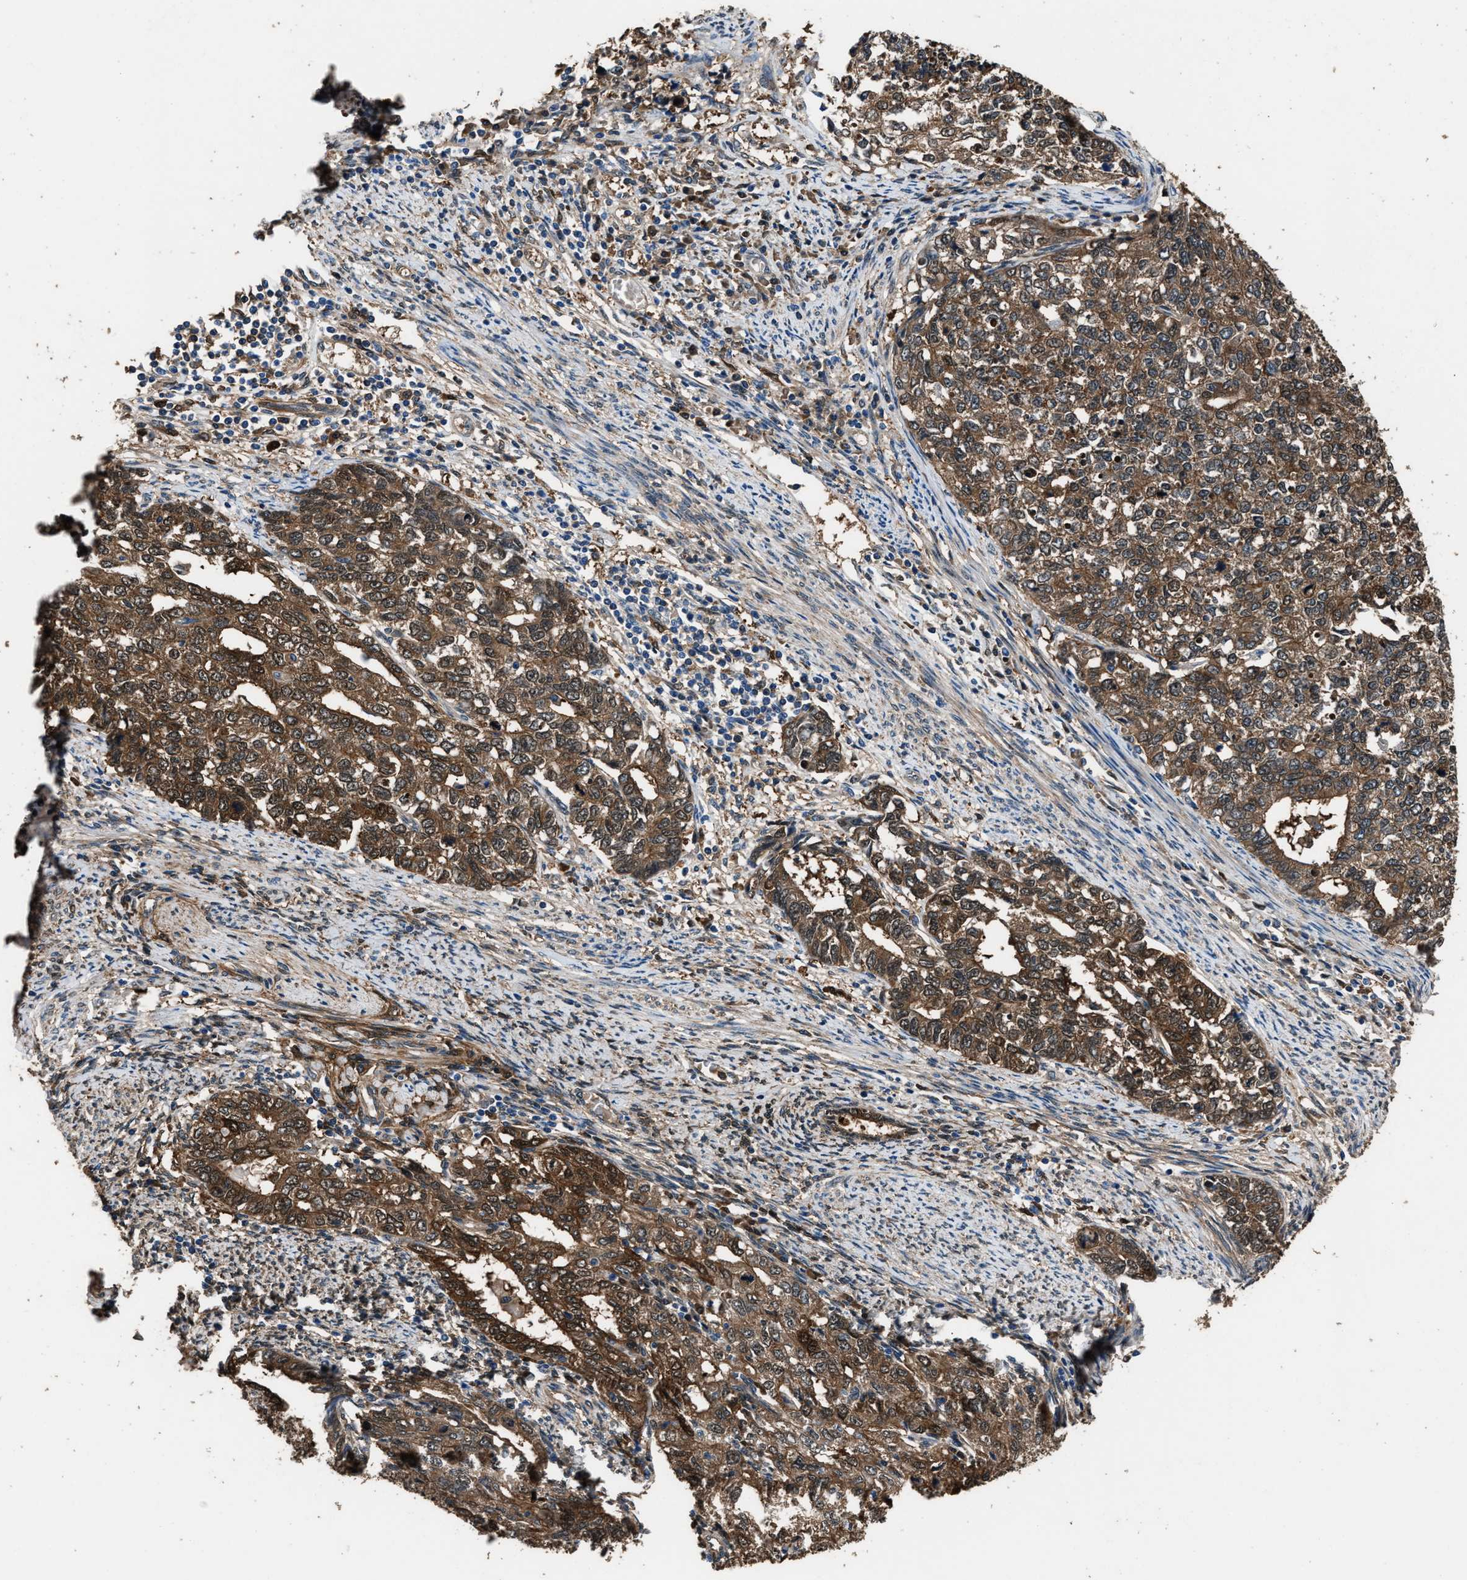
{"staining": {"intensity": "strong", "quantity": ">75%", "location": "cytoplasmic/membranous"}, "tissue": "cervical cancer", "cell_type": "Tumor cells", "image_type": "cancer", "snomed": [{"axis": "morphology", "description": "Squamous cell carcinoma, NOS"}, {"axis": "topography", "description": "Cervix"}], "caption": "IHC micrograph of cervical cancer stained for a protein (brown), which displays high levels of strong cytoplasmic/membranous expression in approximately >75% of tumor cells.", "gene": "GSTP1", "patient": {"sex": "female", "age": 63}}